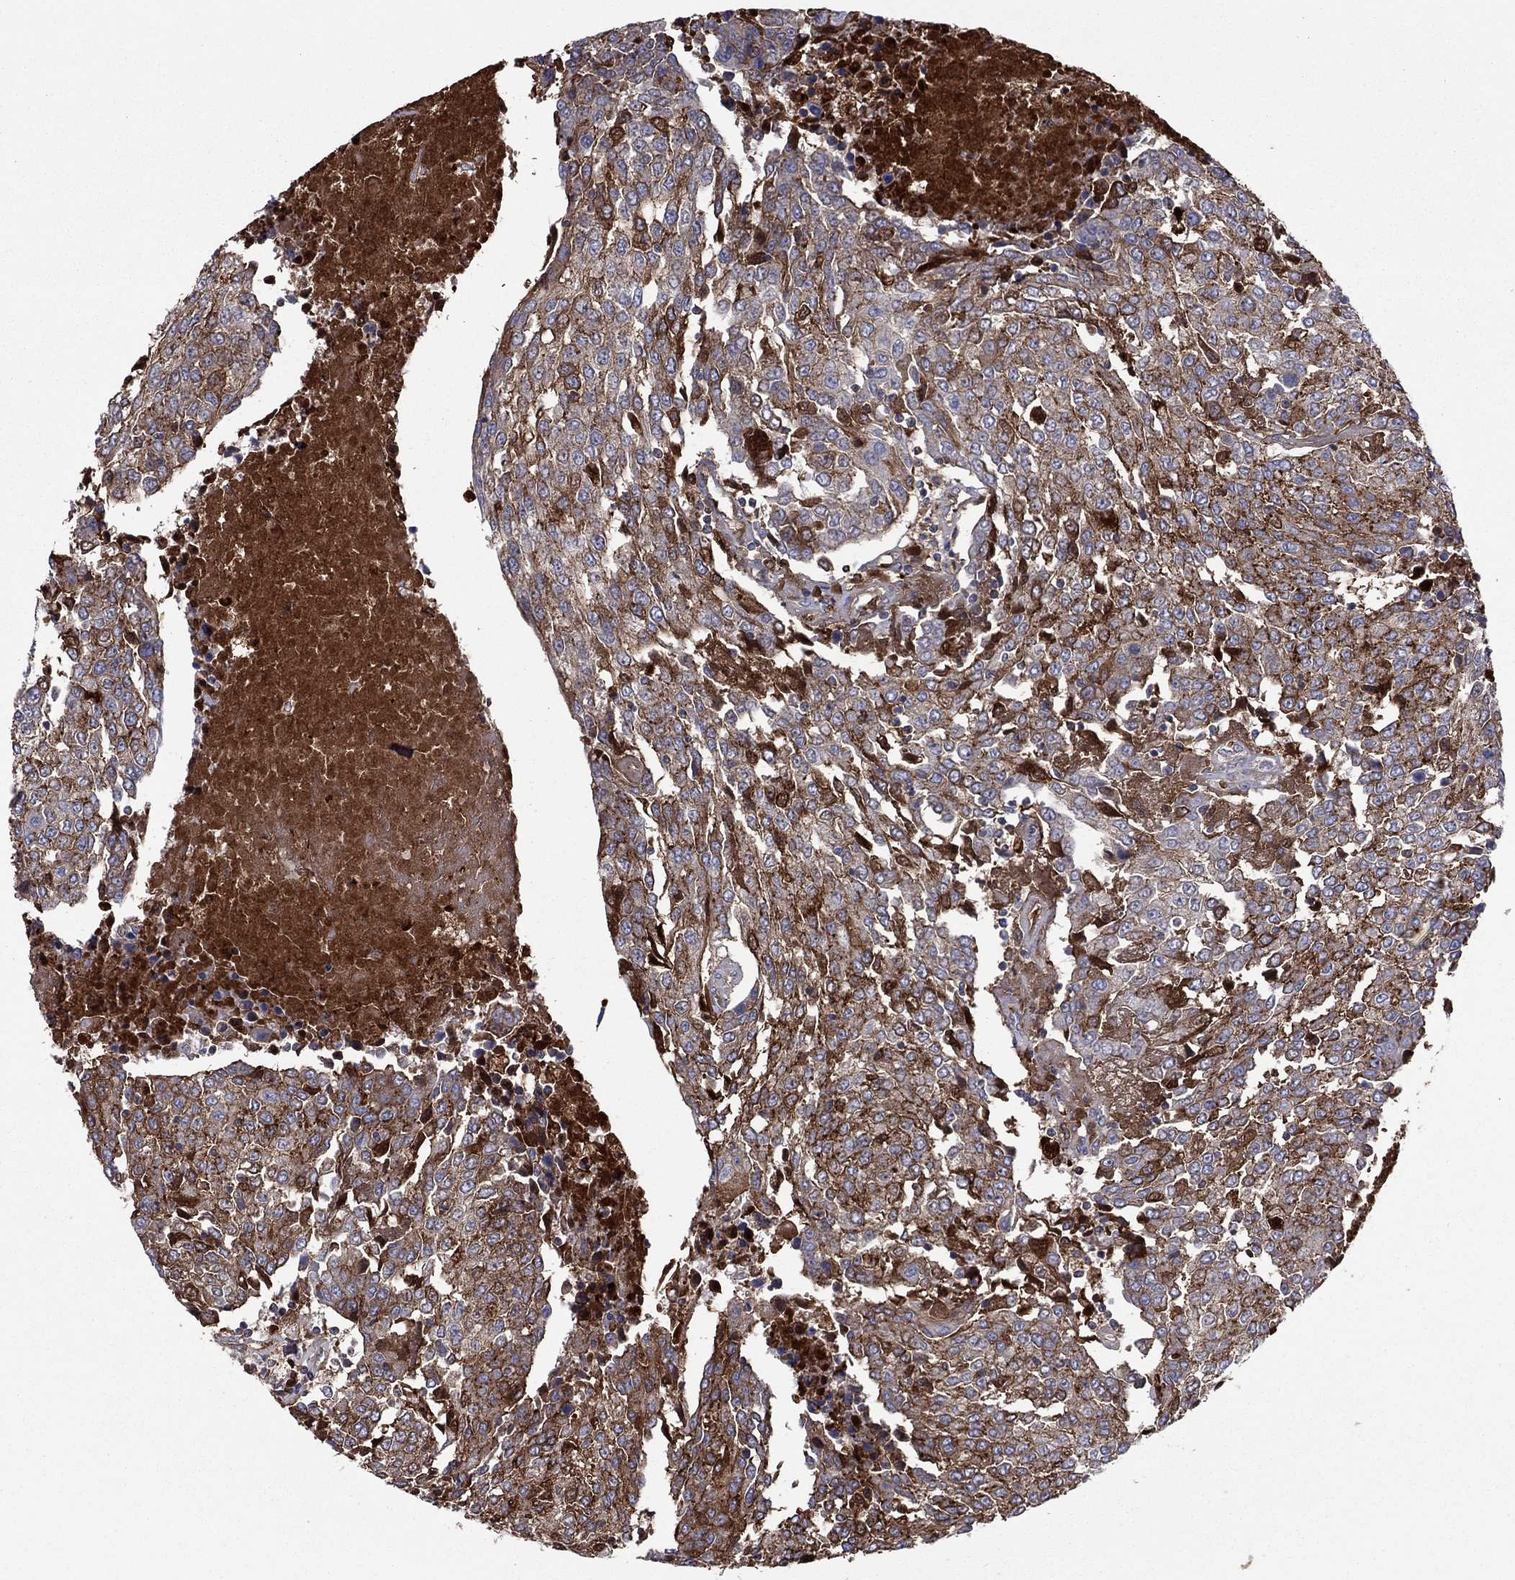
{"staining": {"intensity": "strong", "quantity": "25%-75%", "location": "cytoplasmic/membranous"}, "tissue": "urothelial cancer", "cell_type": "Tumor cells", "image_type": "cancer", "snomed": [{"axis": "morphology", "description": "Urothelial carcinoma, High grade"}, {"axis": "topography", "description": "Urinary bladder"}], "caption": "An IHC photomicrograph of neoplastic tissue is shown. Protein staining in brown shows strong cytoplasmic/membranous positivity in high-grade urothelial carcinoma within tumor cells.", "gene": "HPX", "patient": {"sex": "female", "age": 85}}